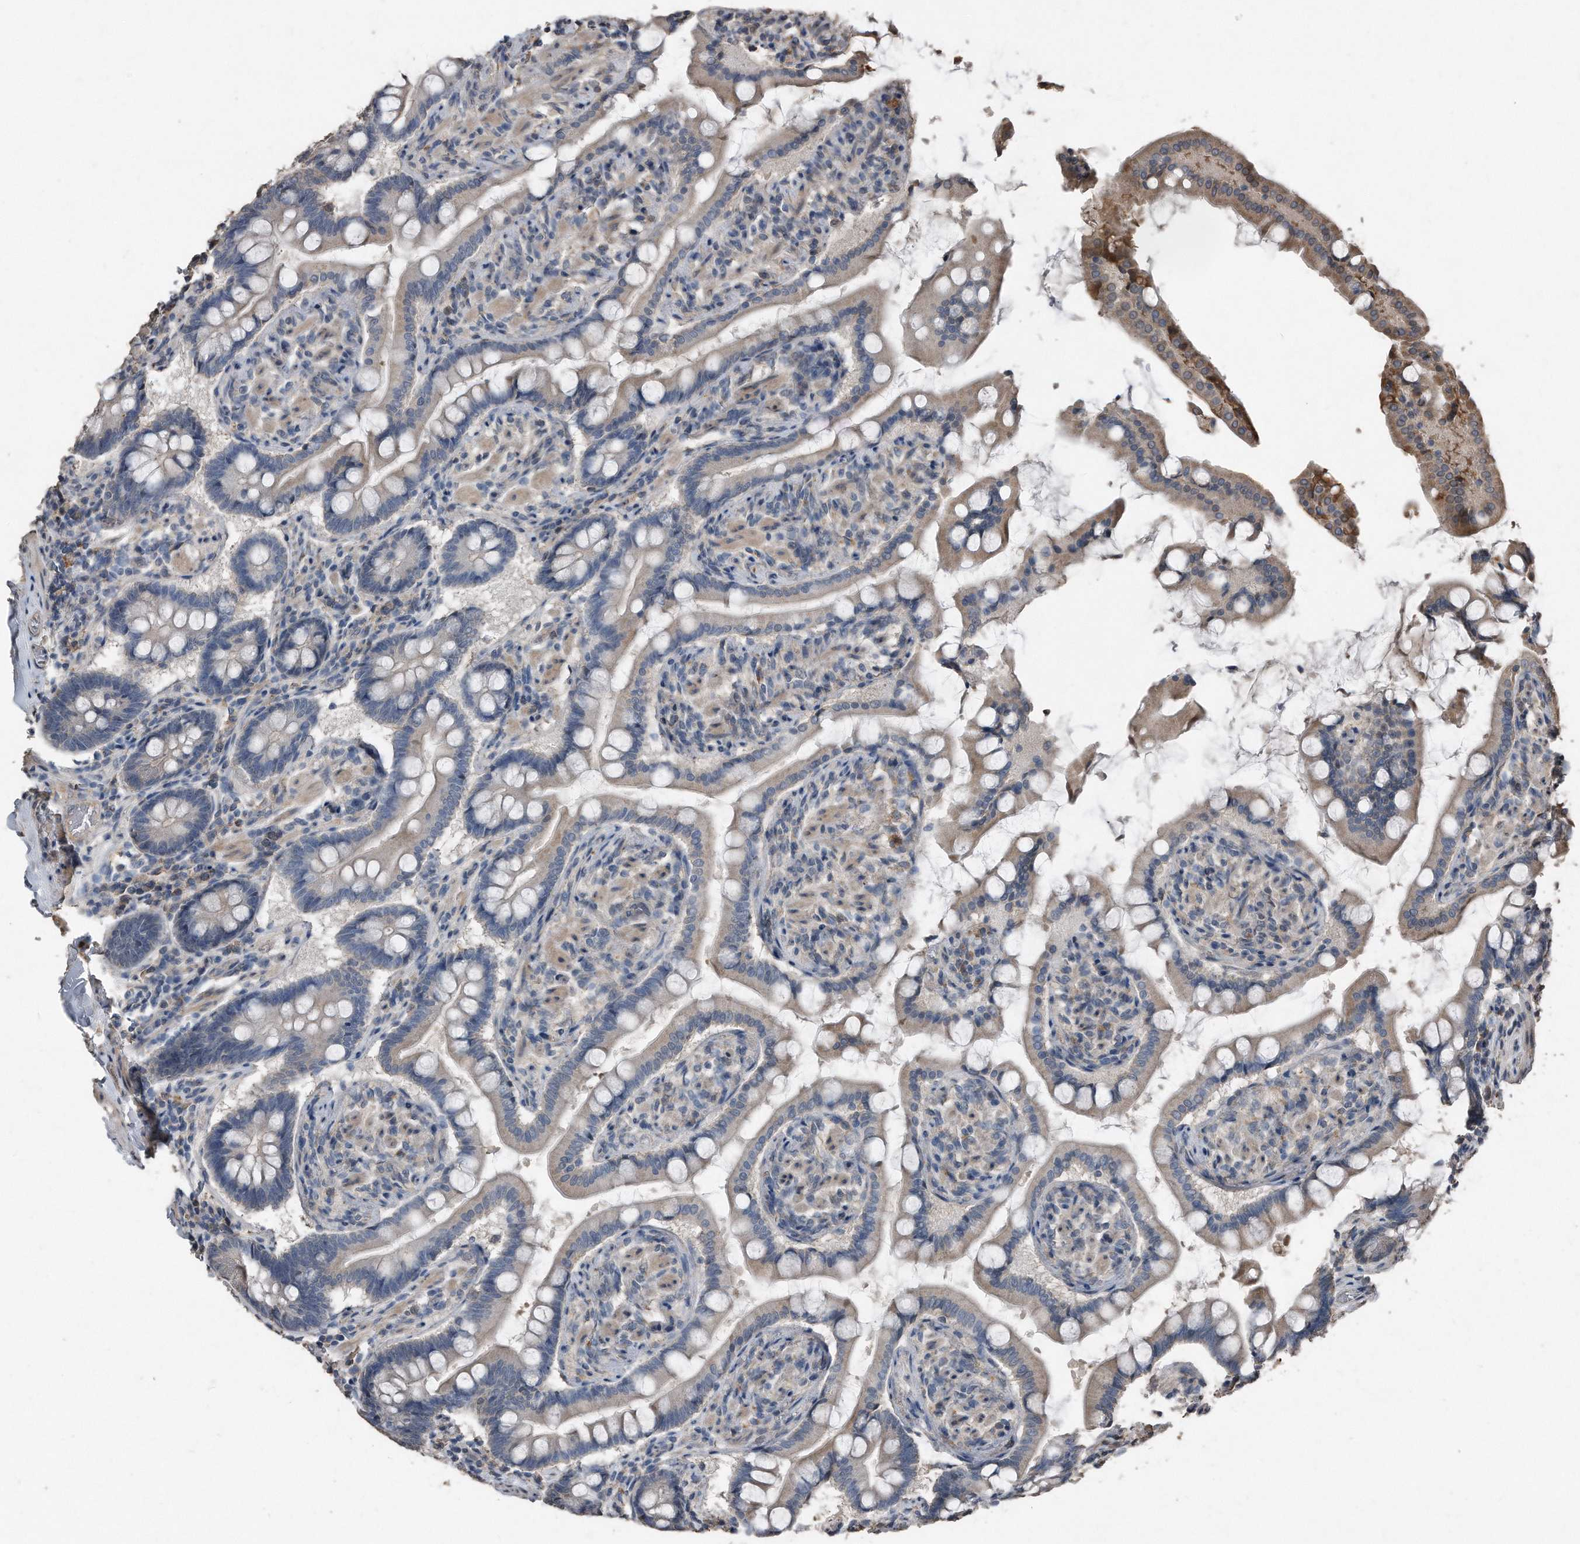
{"staining": {"intensity": "weak", "quantity": "25%-75%", "location": "cytoplasmic/membranous"}, "tissue": "small intestine", "cell_type": "Glandular cells", "image_type": "normal", "snomed": [{"axis": "morphology", "description": "Normal tissue, NOS"}, {"axis": "topography", "description": "Small intestine"}], "caption": "Weak cytoplasmic/membranous positivity for a protein is identified in about 25%-75% of glandular cells of benign small intestine using immunohistochemistry.", "gene": "ANKRD10", "patient": {"sex": "male", "age": 41}}